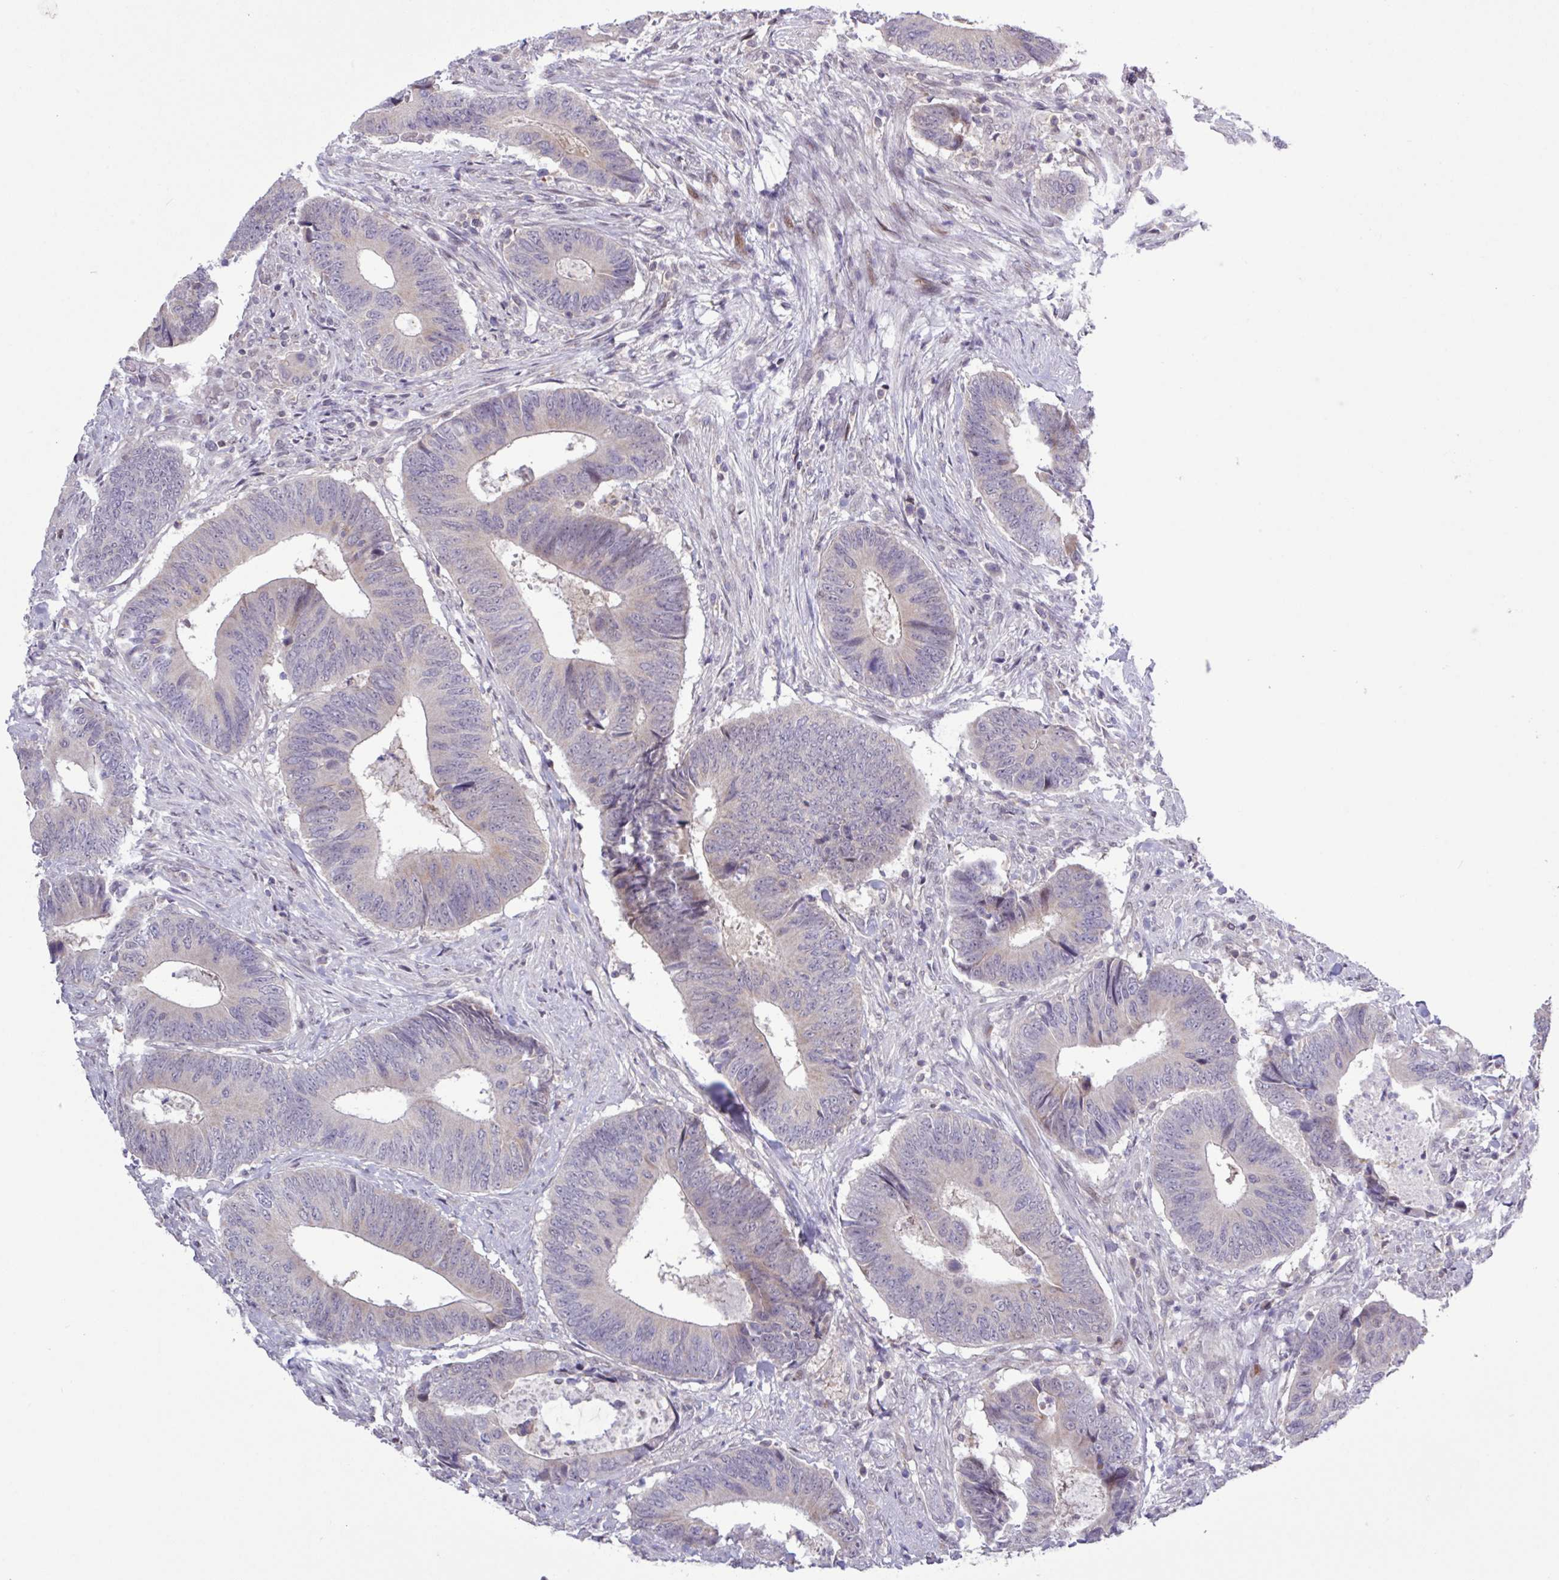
{"staining": {"intensity": "negative", "quantity": "none", "location": "none"}, "tissue": "colorectal cancer", "cell_type": "Tumor cells", "image_type": "cancer", "snomed": [{"axis": "morphology", "description": "Adenocarcinoma, NOS"}, {"axis": "topography", "description": "Colon"}], "caption": "Immunohistochemistry of human adenocarcinoma (colorectal) demonstrates no staining in tumor cells.", "gene": "RTL3", "patient": {"sex": "male", "age": 87}}